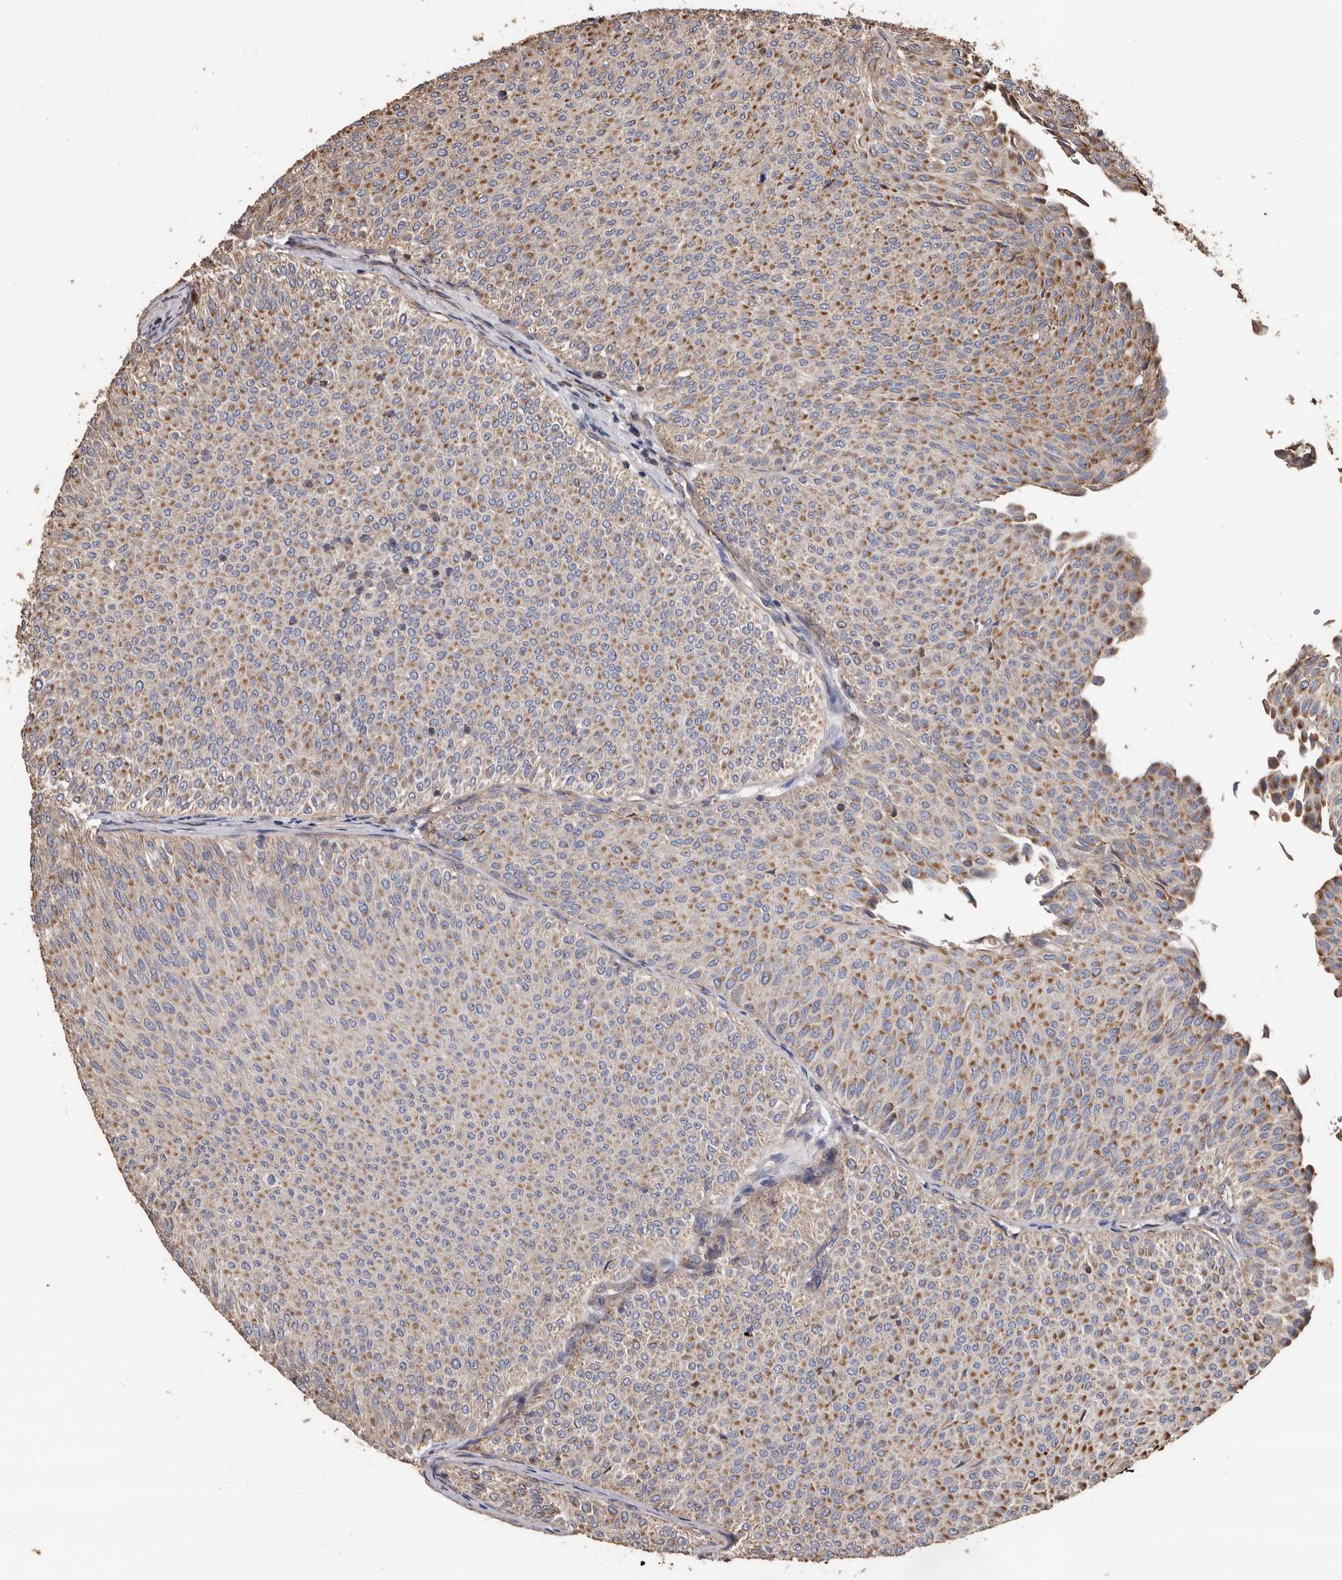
{"staining": {"intensity": "moderate", "quantity": ">75%", "location": "cytoplasmic/membranous"}, "tissue": "urothelial cancer", "cell_type": "Tumor cells", "image_type": "cancer", "snomed": [{"axis": "morphology", "description": "Urothelial carcinoma, Low grade"}, {"axis": "topography", "description": "Urinary bladder"}], "caption": "High-magnification brightfield microscopy of low-grade urothelial carcinoma stained with DAB (3,3'-diaminobenzidine) (brown) and counterstained with hematoxylin (blue). tumor cells exhibit moderate cytoplasmic/membranous staining is present in about>75% of cells. Immunohistochemistry stains the protein in brown and the nuclei are stained blue.", "gene": "OSGIN2", "patient": {"sex": "male", "age": 78}}